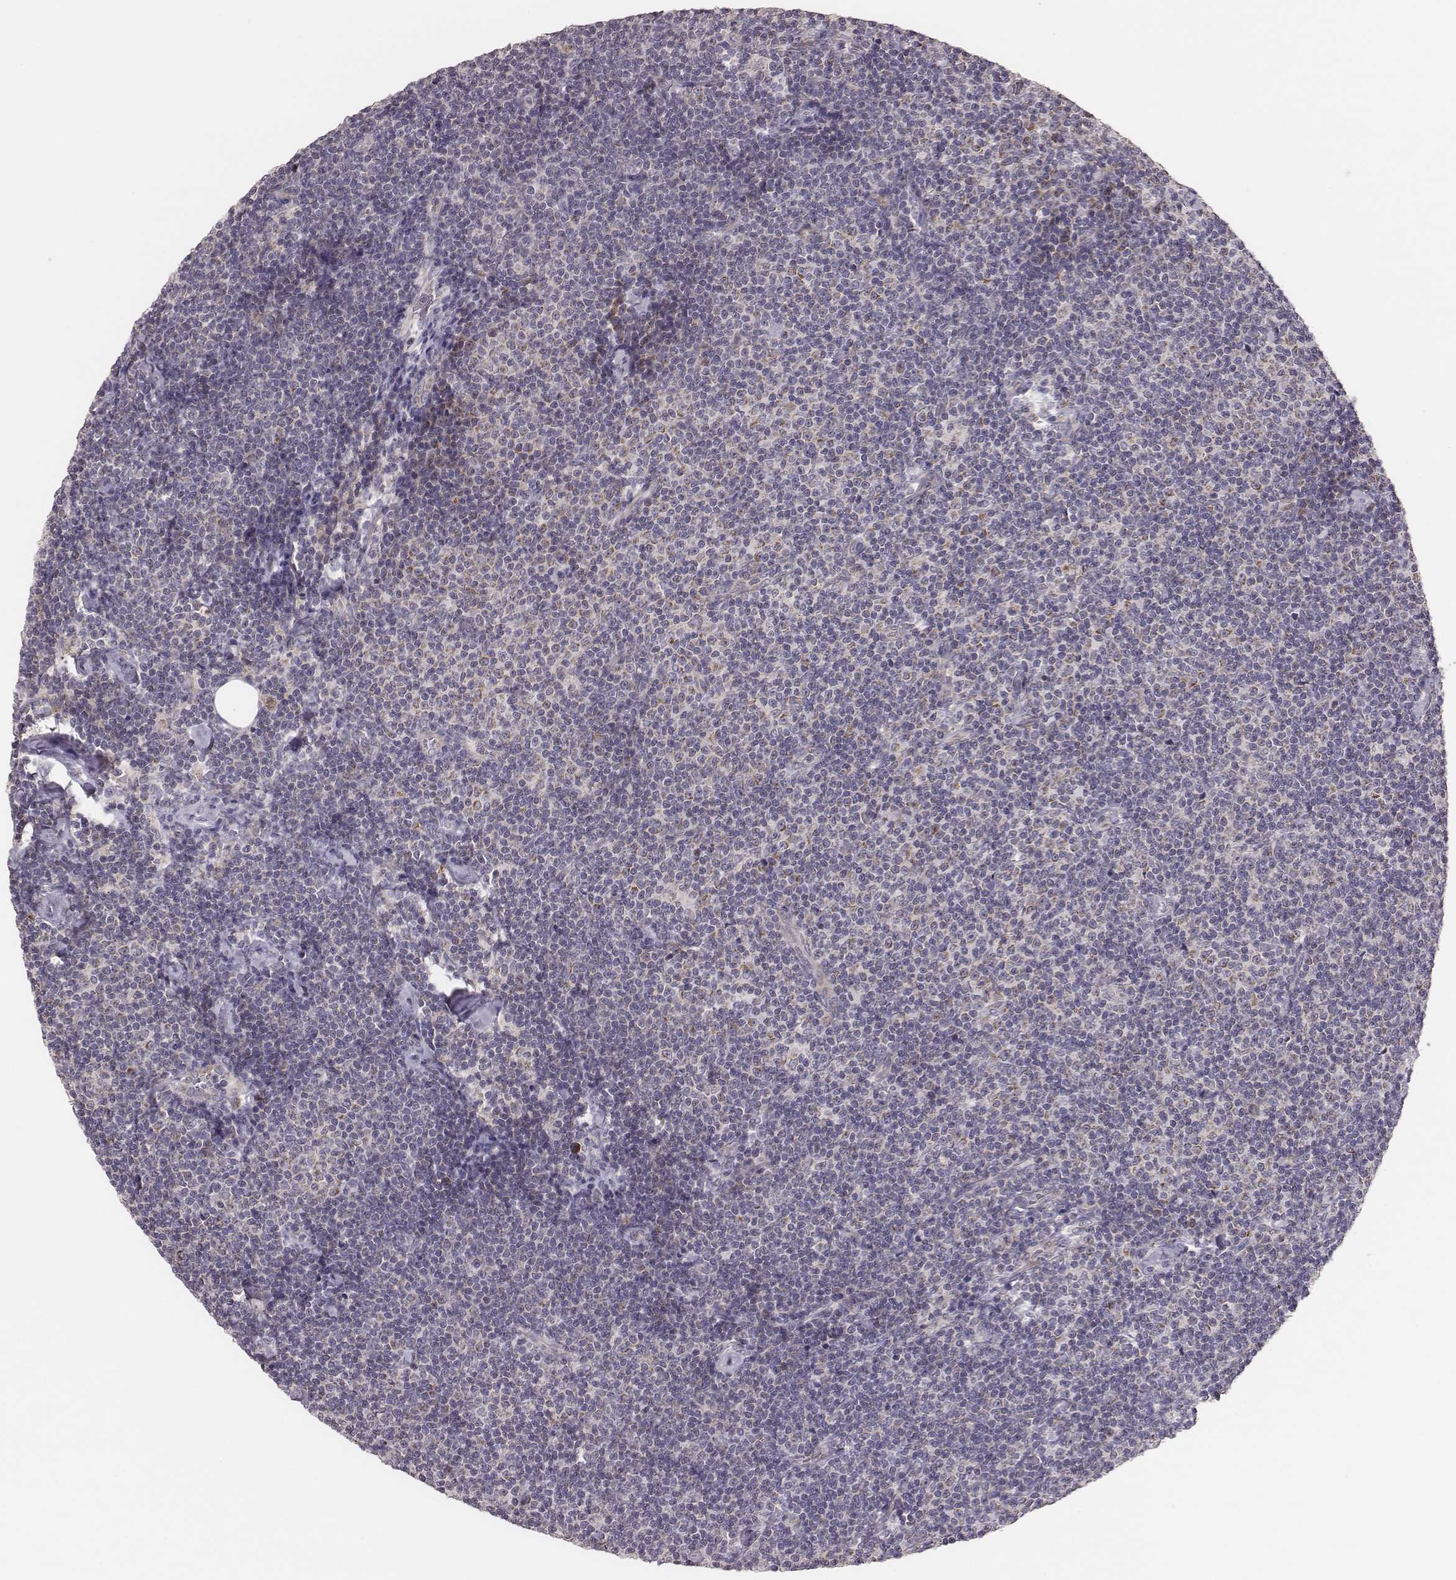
{"staining": {"intensity": "negative", "quantity": "none", "location": "none"}, "tissue": "lymphoma", "cell_type": "Tumor cells", "image_type": "cancer", "snomed": [{"axis": "morphology", "description": "Malignant lymphoma, non-Hodgkin's type, Low grade"}, {"axis": "topography", "description": "Lymph node"}], "caption": "A high-resolution histopathology image shows immunohistochemistry staining of low-grade malignant lymphoma, non-Hodgkin's type, which demonstrates no significant staining in tumor cells.", "gene": "HAVCR1", "patient": {"sex": "male", "age": 81}}